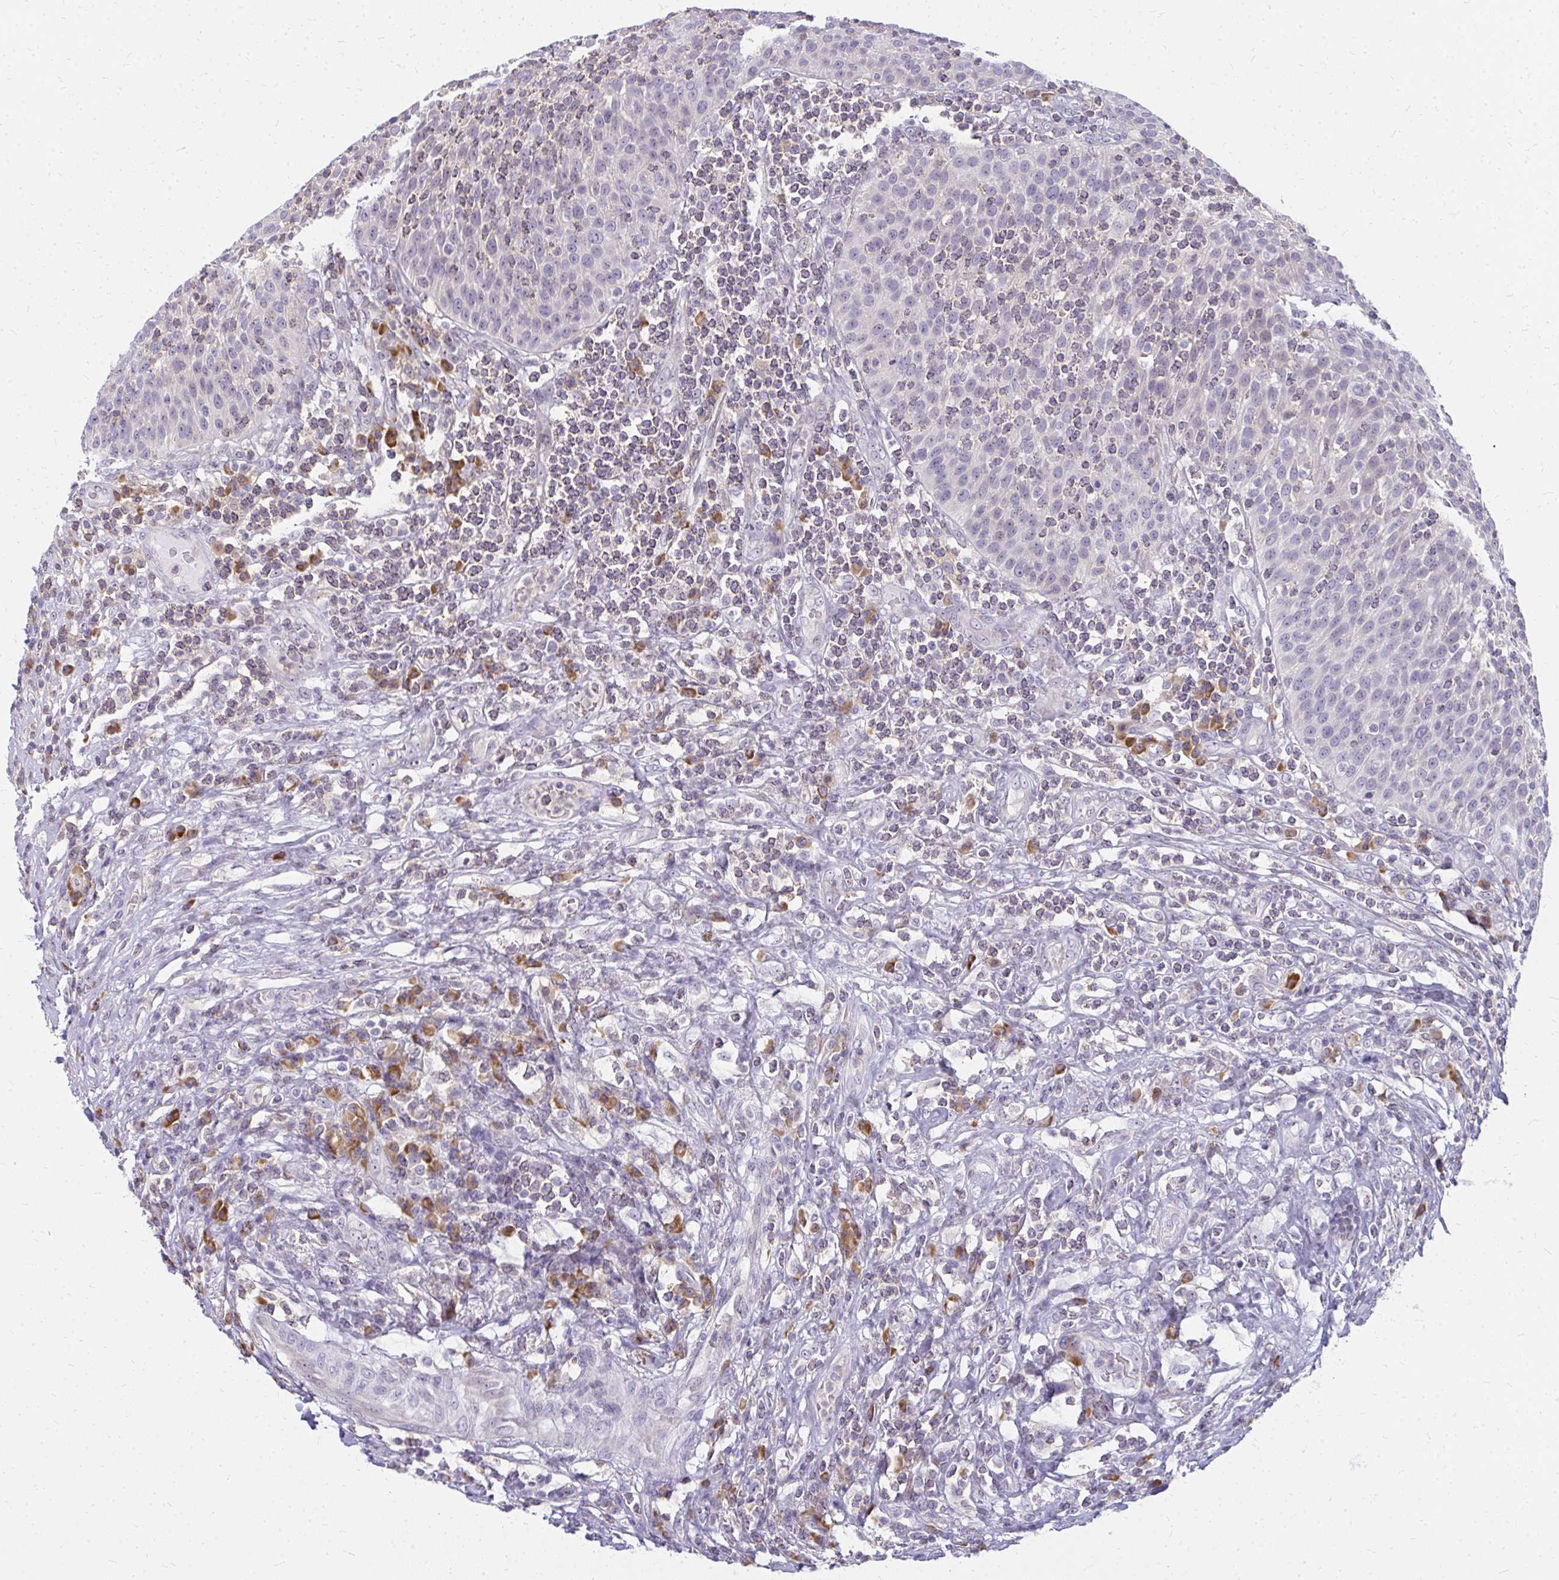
{"staining": {"intensity": "weak", "quantity": "<25%", "location": "nuclear"}, "tissue": "urothelial cancer", "cell_type": "Tumor cells", "image_type": "cancer", "snomed": [{"axis": "morphology", "description": "Urothelial carcinoma, High grade"}, {"axis": "topography", "description": "Urinary bladder"}], "caption": "IHC image of neoplastic tissue: urothelial cancer stained with DAB (3,3'-diaminobenzidine) shows no significant protein positivity in tumor cells.", "gene": "FAM9A", "patient": {"sex": "female", "age": 70}}